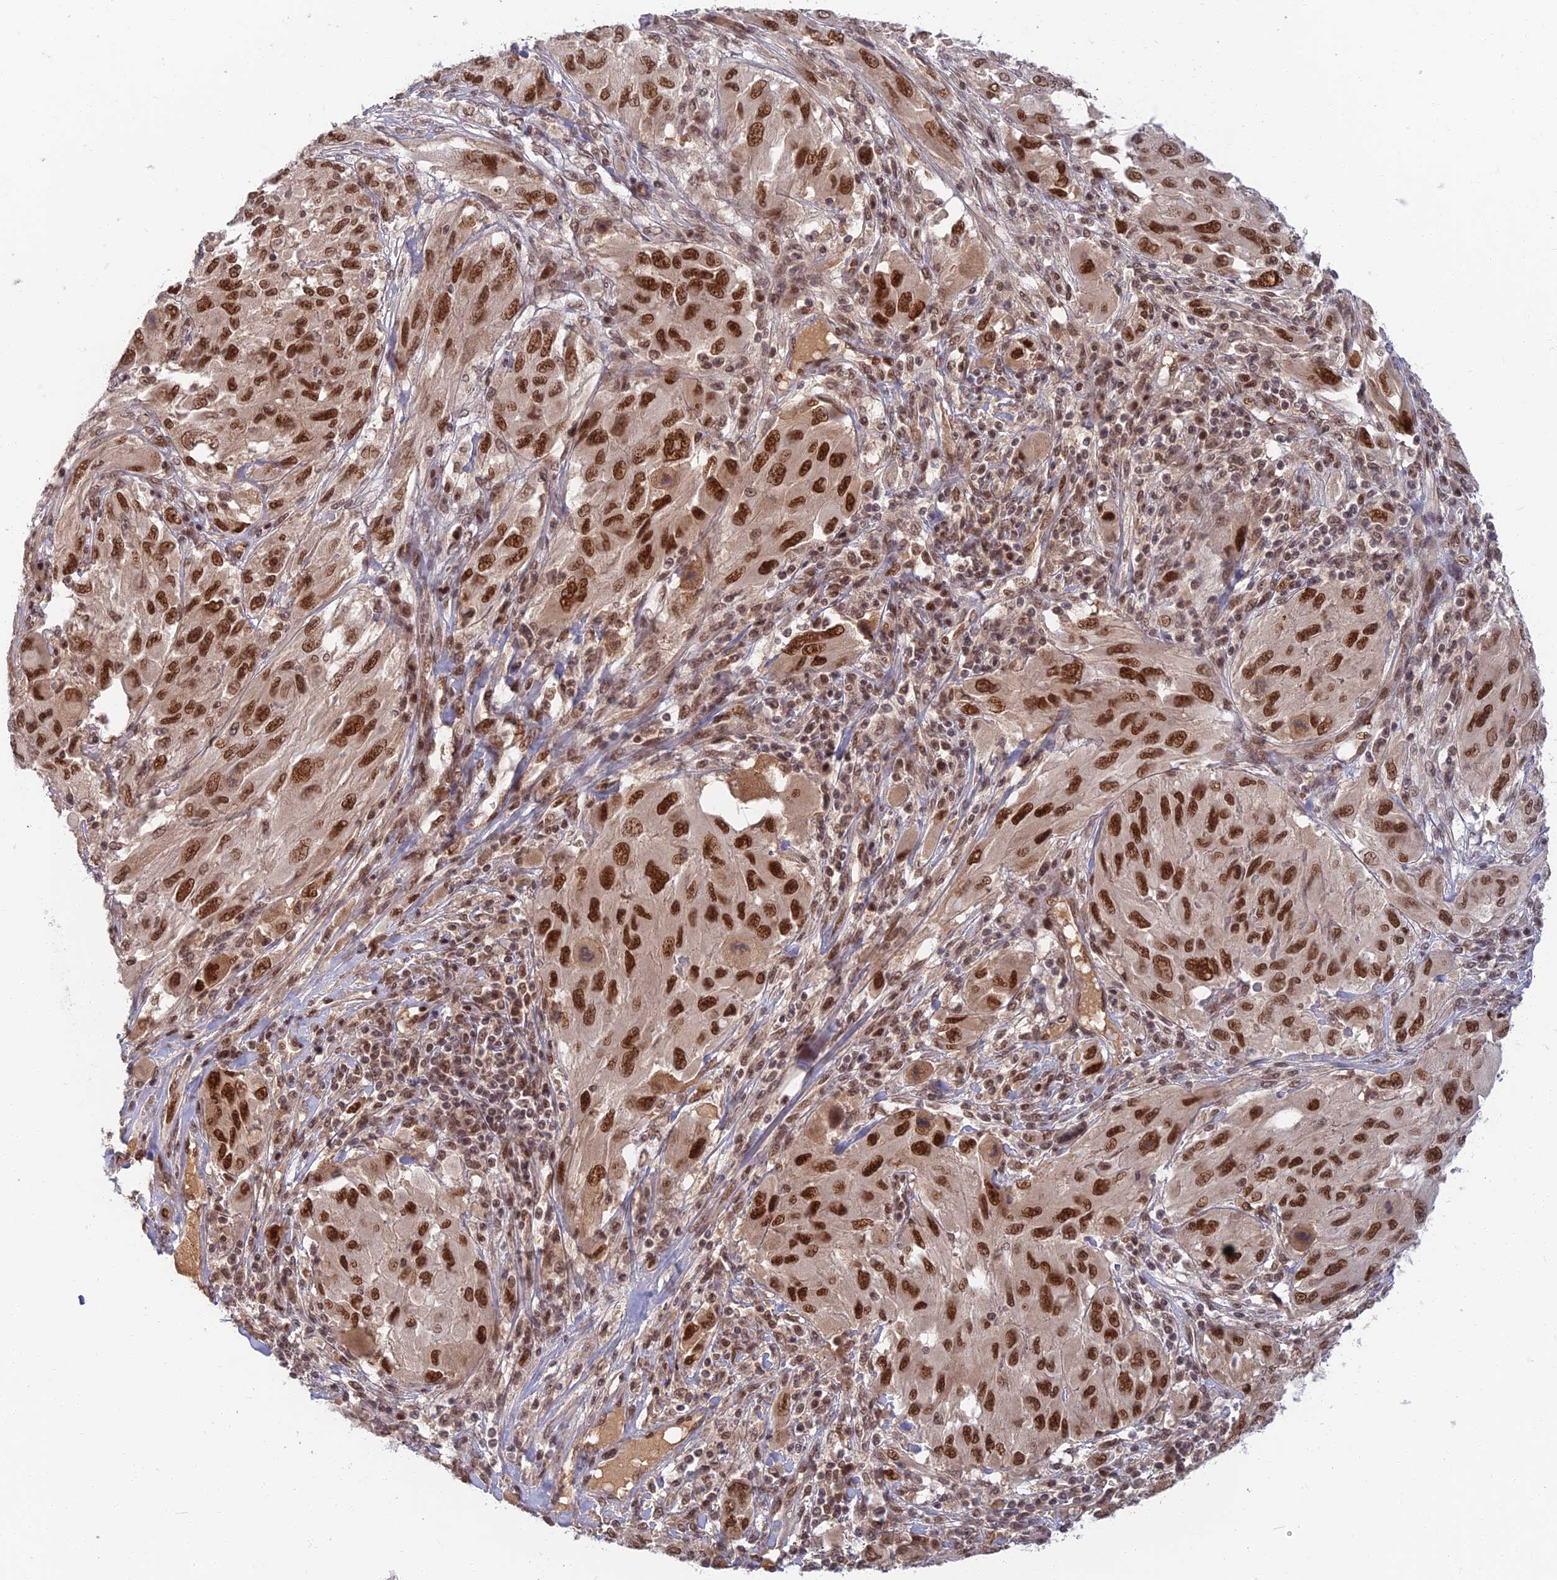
{"staining": {"intensity": "strong", "quantity": ">75%", "location": "nuclear"}, "tissue": "melanoma", "cell_type": "Tumor cells", "image_type": "cancer", "snomed": [{"axis": "morphology", "description": "Malignant melanoma, NOS"}, {"axis": "topography", "description": "Skin"}], "caption": "Immunohistochemistry histopathology image of neoplastic tissue: human melanoma stained using immunohistochemistry (IHC) displays high levels of strong protein expression localized specifically in the nuclear of tumor cells, appearing as a nuclear brown color.", "gene": "TCEA2", "patient": {"sex": "female", "age": 91}}